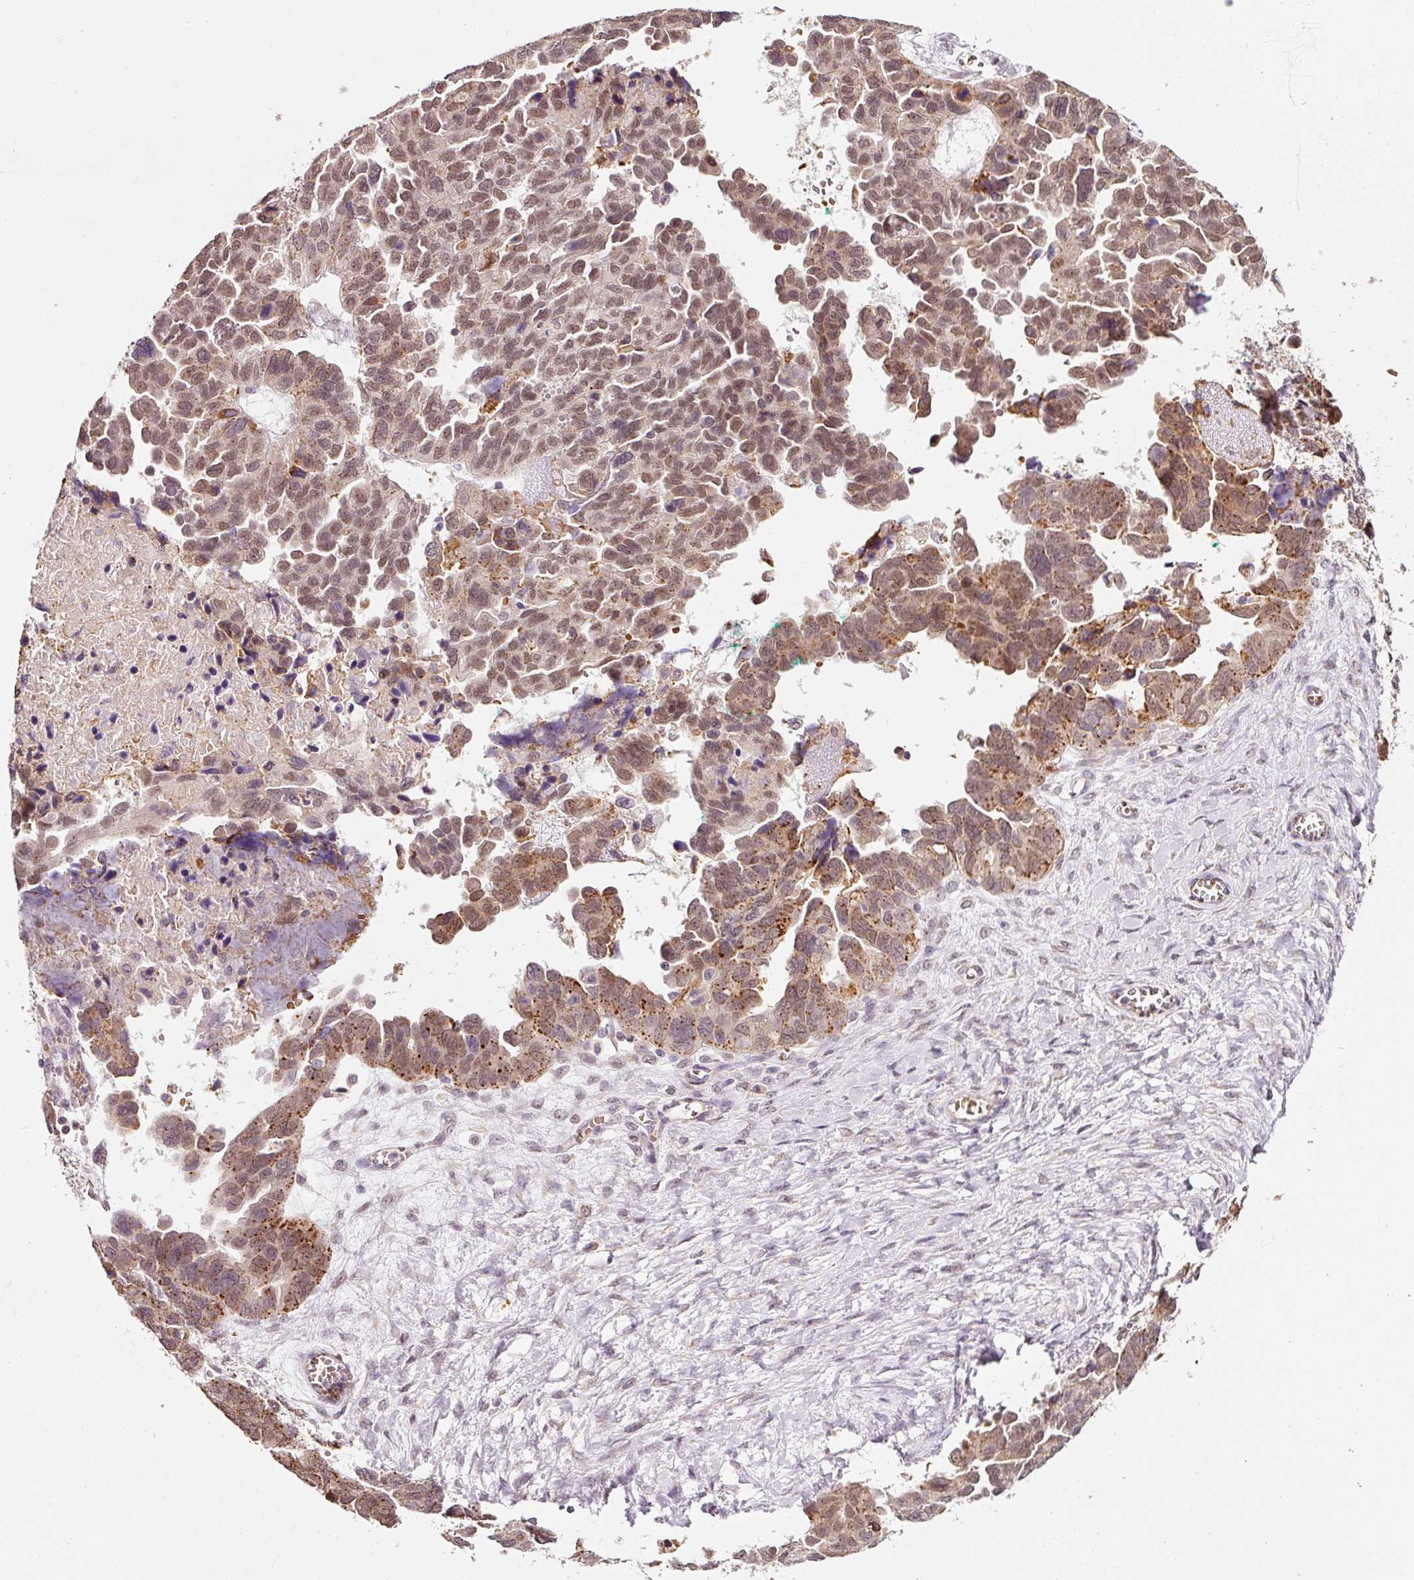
{"staining": {"intensity": "moderate", "quantity": ">75%", "location": "cytoplasmic/membranous,nuclear"}, "tissue": "ovarian cancer", "cell_type": "Tumor cells", "image_type": "cancer", "snomed": [{"axis": "morphology", "description": "Cystadenocarcinoma, serous, NOS"}, {"axis": "topography", "description": "Ovary"}], "caption": "Moderate cytoplasmic/membranous and nuclear positivity is present in approximately >75% of tumor cells in ovarian cancer (serous cystadenocarcinoma).", "gene": "ZNF460", "patient": {"sex": "female", "age": 64}}